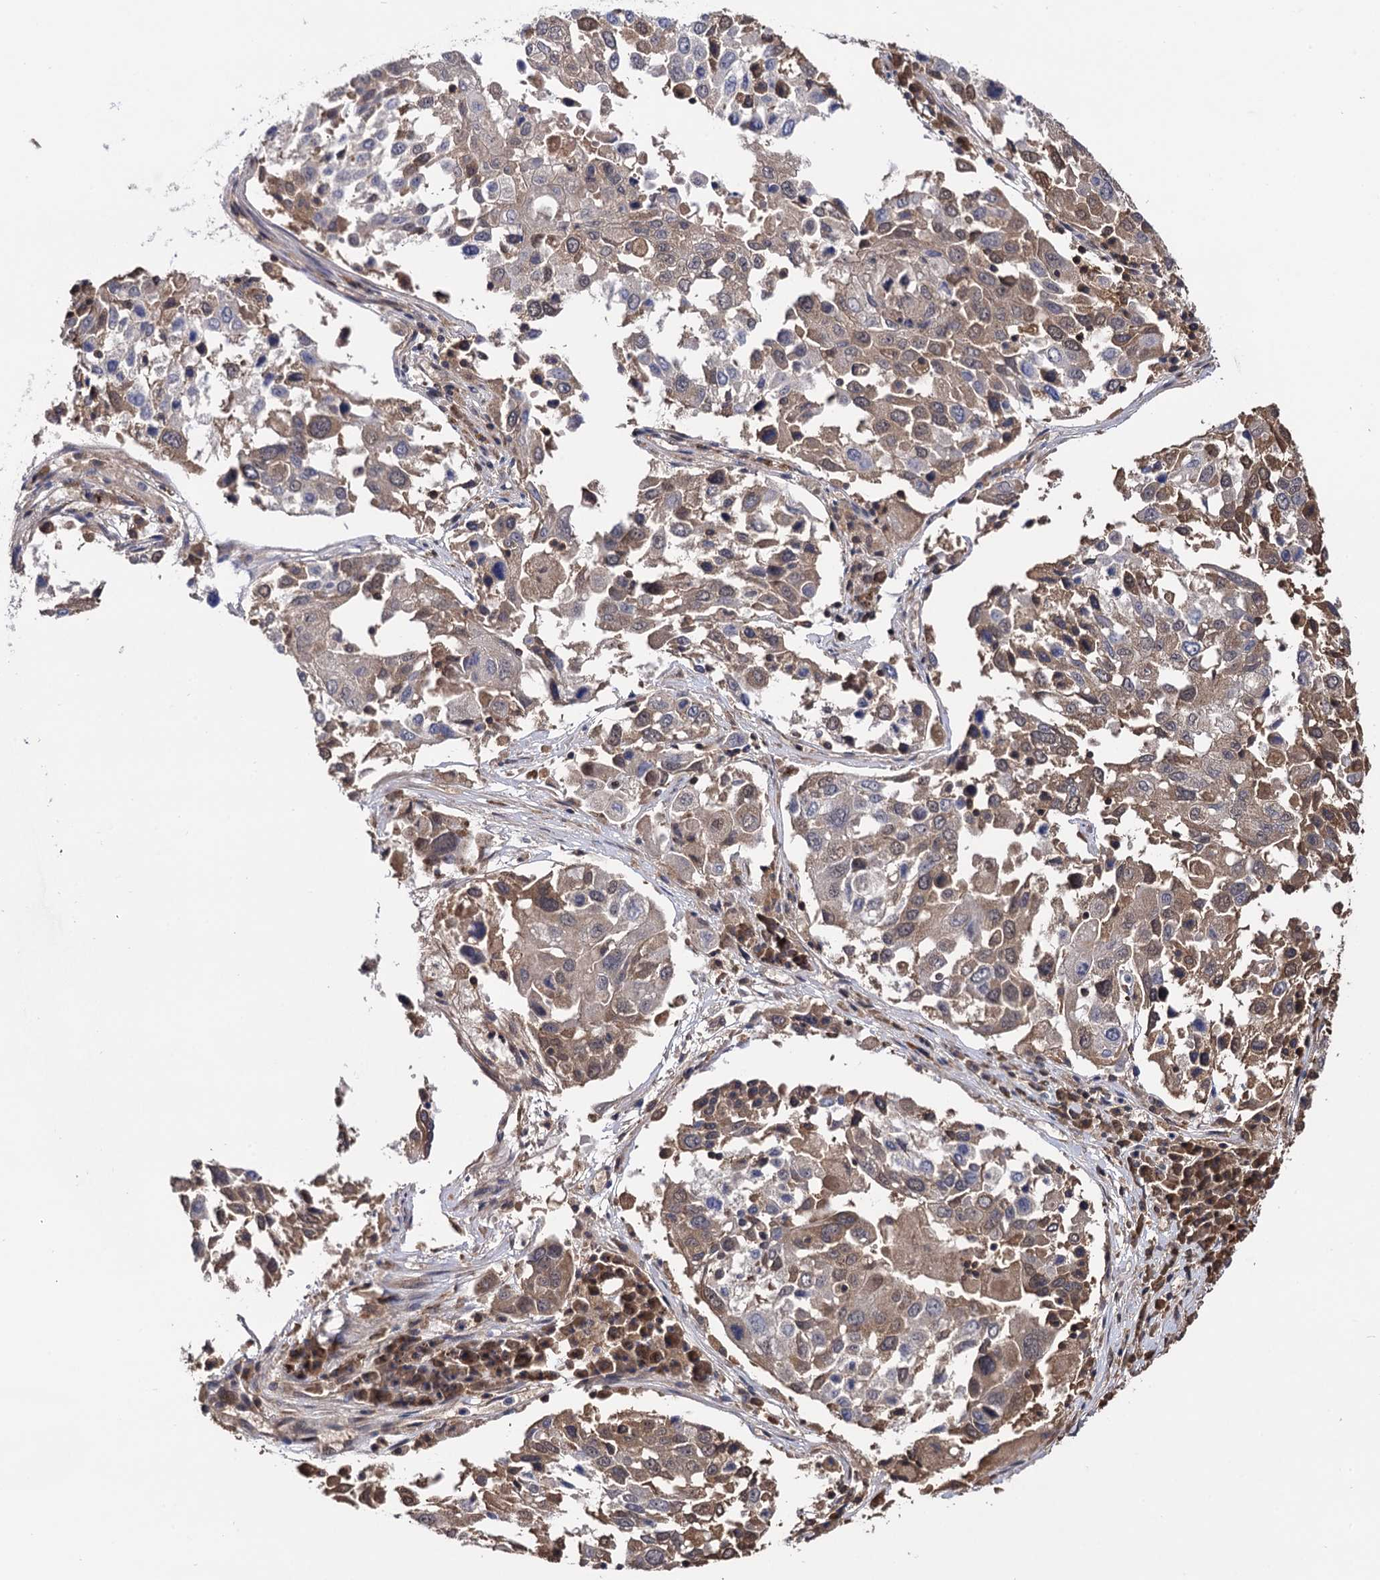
{"staining": {"intensity": "moderate", "quantity": "25%-75%", "location": "cytoplasmic/membranous,nuclear"}, "tissue": "lung cancer", "cell_type": "Tumor cells", "image_type": "cancer", "snomed": [{"axis": "morphology", "description": "Squamous cell carcinoma, NOS"}, {"axis": "topography", "description": "Lung"}], "caption": "This is an image of immunohistochemistry (IHC) staining of lung squamous cell carcinoma, which shows moderate positivity in the cytoplasmic/membranous and nuclear of tumor cells.", "gene": "MICAL2", "patient": {"sex": "male", "age": 65}}